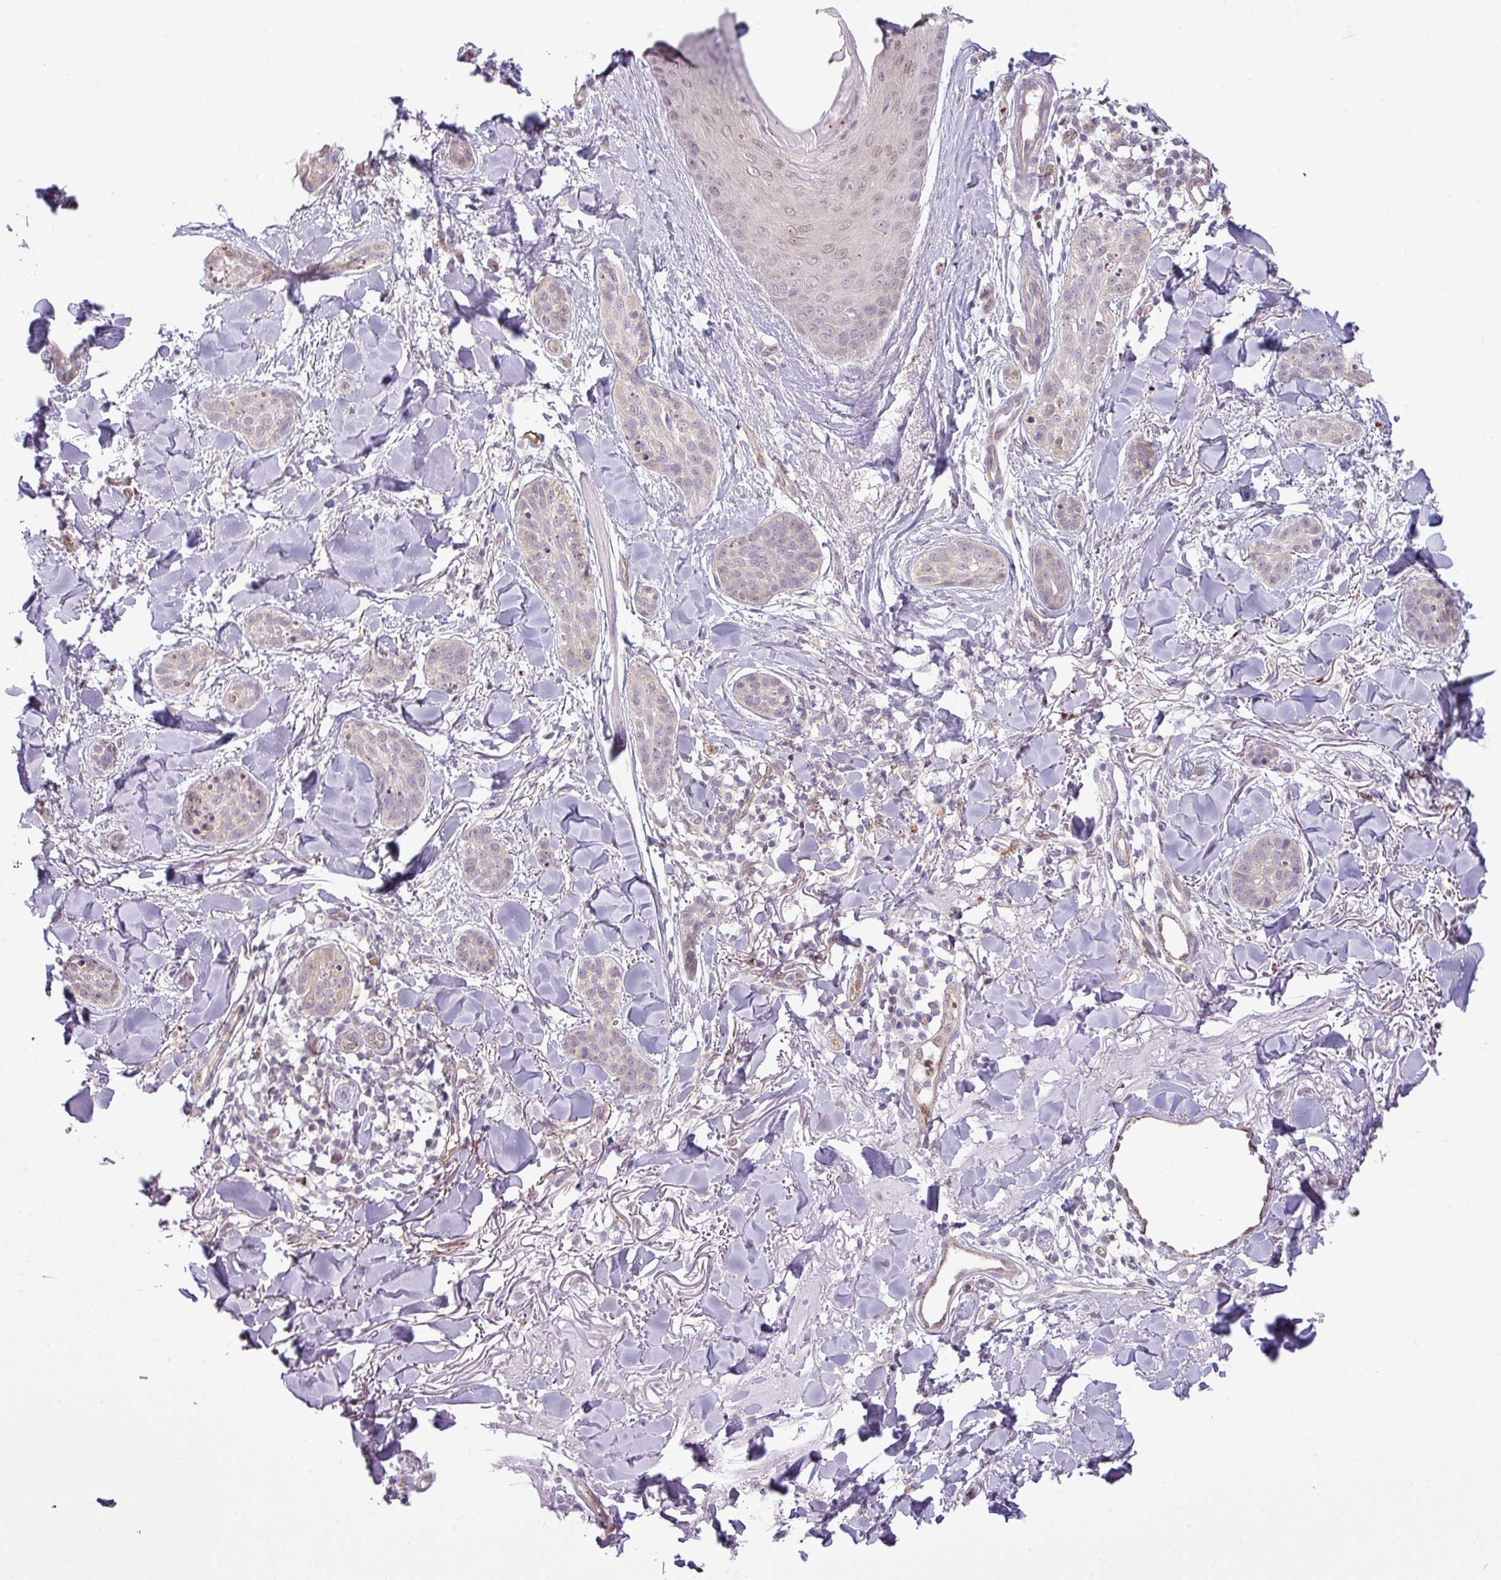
{"staining": {"intensity": "weak", "quantity": "<25%", "location": "nuclear"}, "tissue": "skin cancer", "cell_type": "Tumor cells", "image_type": "cancer", "snomed": [{"axis": "morphology", "description": "Basal cell carcinoma"}, {"axis": "topography", "description": "Skin"}], "caption": "There is no significant positivity in tumor cells of skin cancer. (Stains: DAB (3,3'-diaminobenzidine) immunohistochemistry (IHC) with hematoxylin counter stain, Microscopy: brightfield microscopy at high magnification).", "gene": "CCDC144A", "patient": {"sex": "male", "age": 52}}